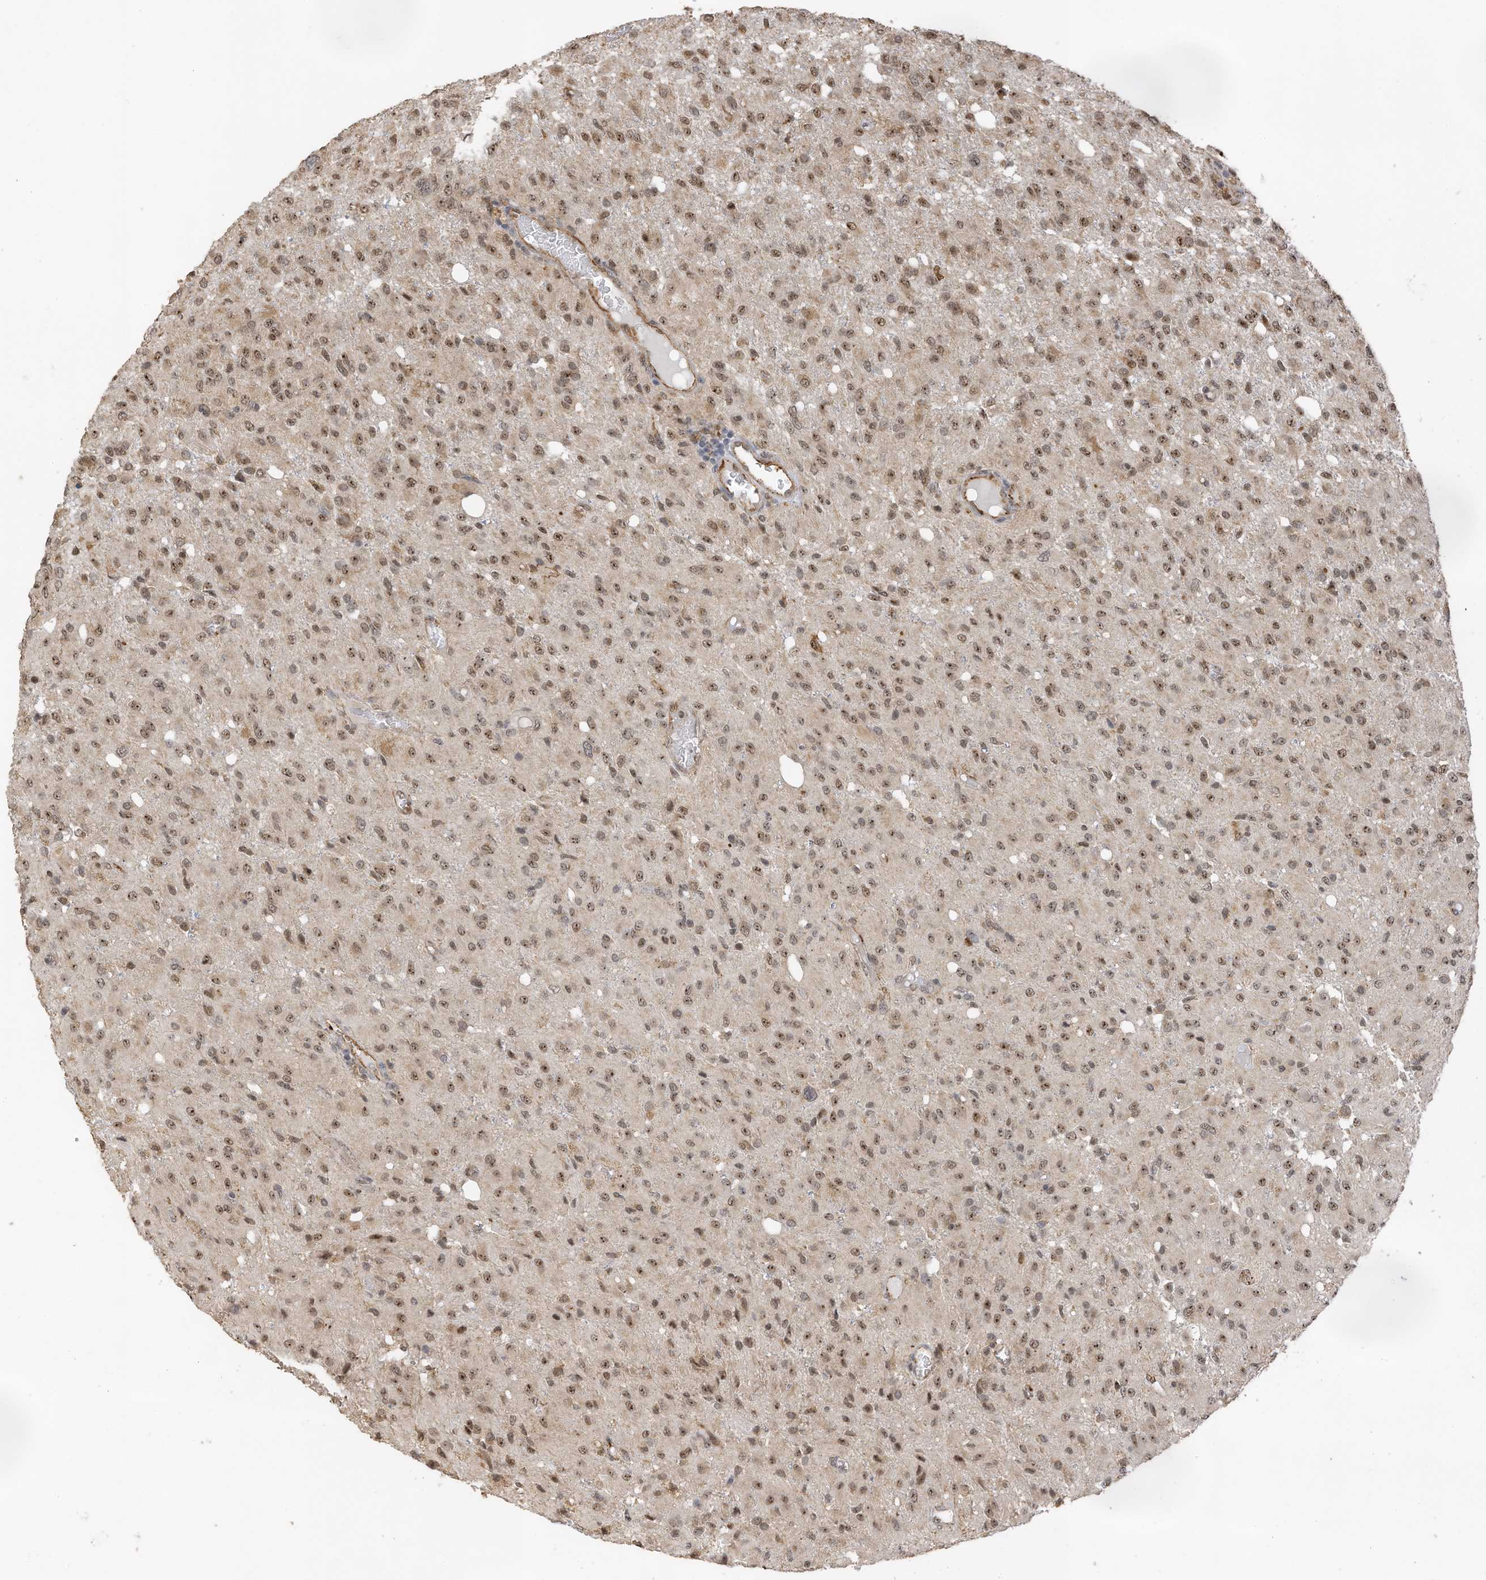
{"staining": {"intensity": "moderate", "quantity": ">75%", "location": "nuclear"}, "tissue": "glioma", "cell_type": "Tumor cells", "image_type": "cancer", "snomed": [{"axis": "morphology", "description": "Glioma, malignant, High grade"}, {"axis": "topography", "description": "Brain"}], "caption": "Human glioma stained with a brown dye demonstrates moderate nuclear positive staining in approximately >75% of tumor cells.", "gene": "ERLEC1", "patient": {"sex": "female", "age": 59}}